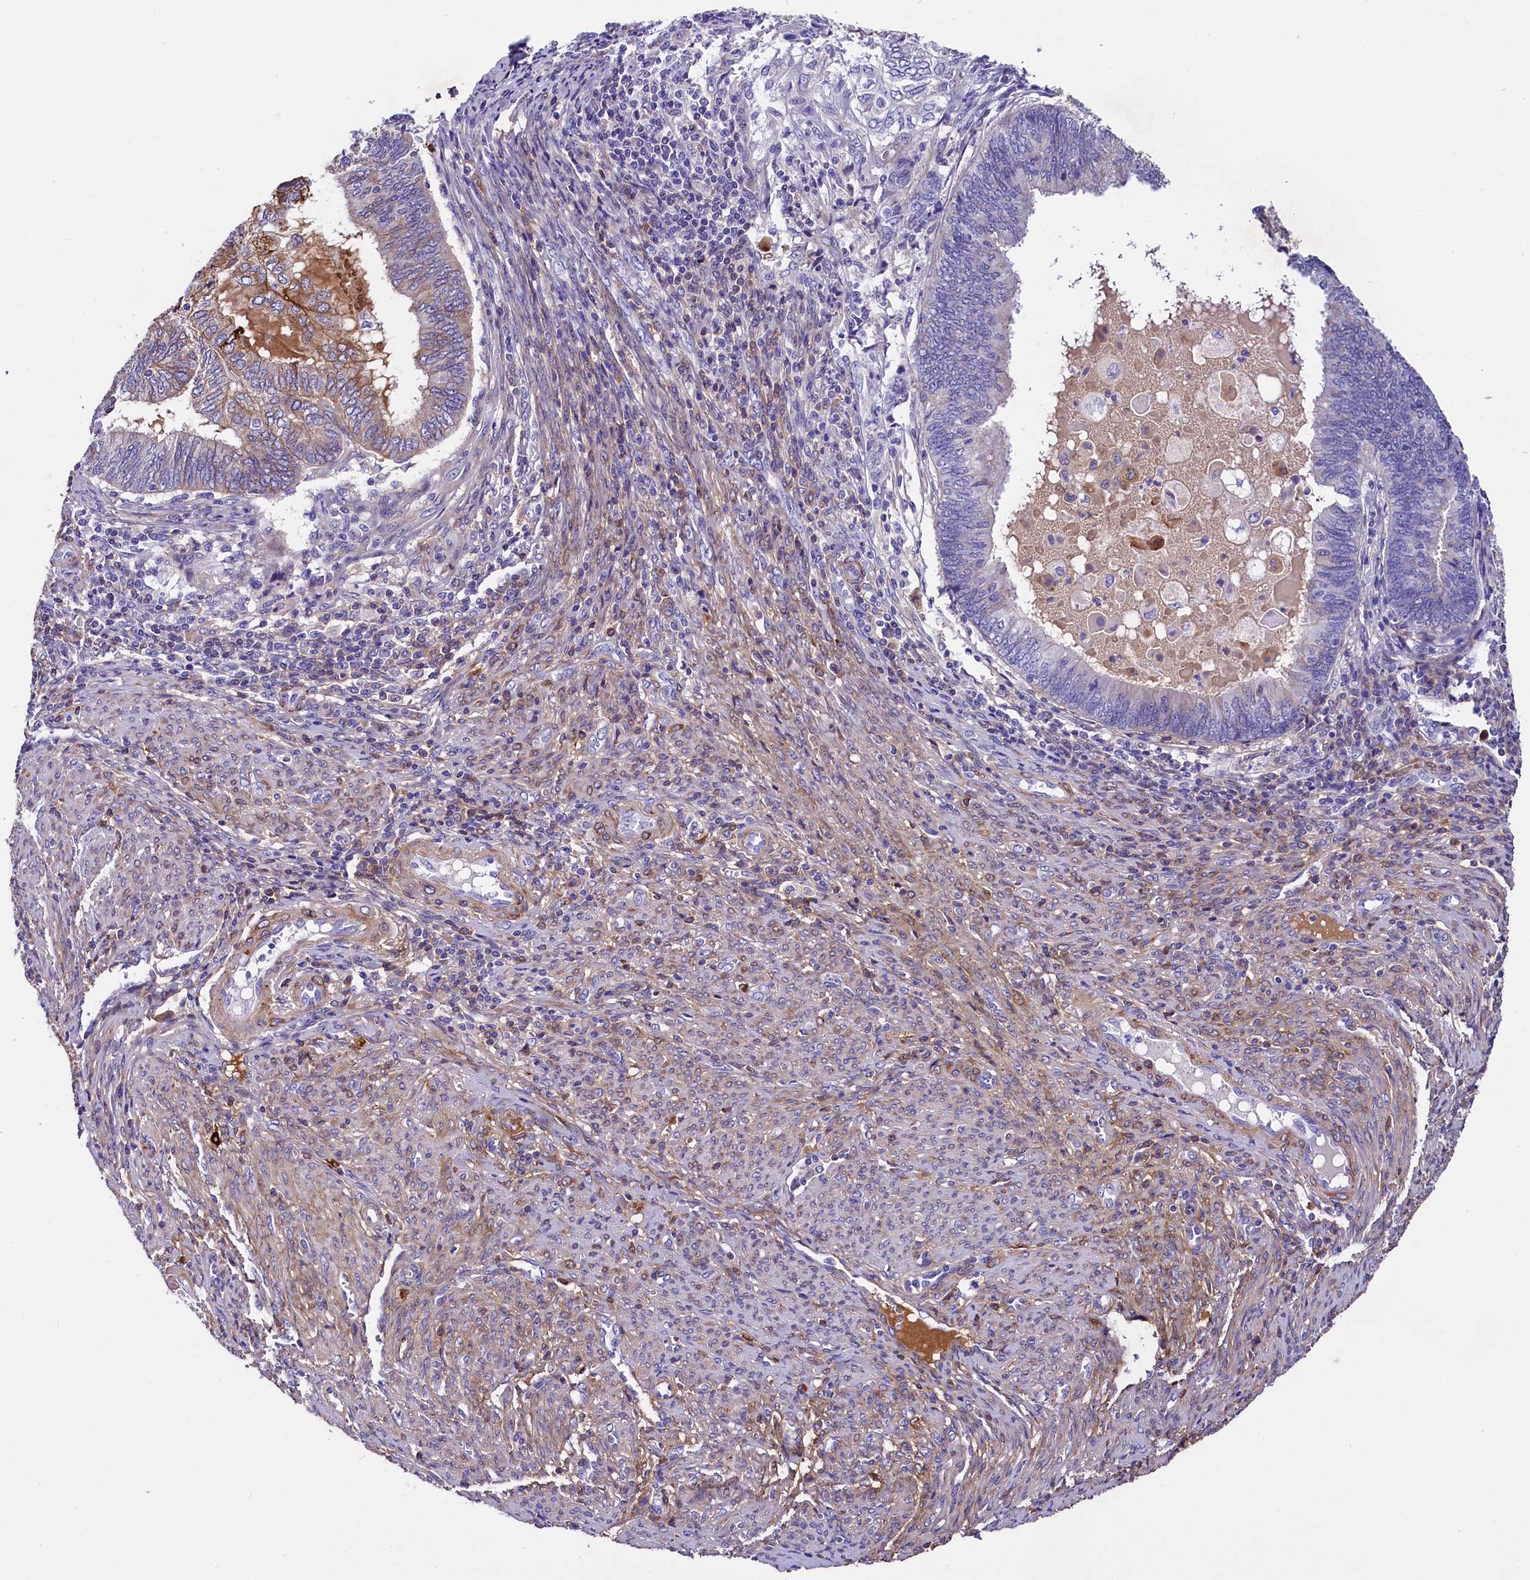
{"staining": {"intensity": "negative", "quantity": "none", "location": "none"}, "tissue": "endometrial cancer", "cell_type": "Tumor cells", "image_type": "cancer", "snomed": [{"axis": "morphology", "description": "Adenocarcinoma, NOS"}, {"axis": "topography", "description": "Uterus"}, {"axis": "topography", "description": "Endometrium"}], "caption": "Protein analysis of endometrial adenocarcinoma shows no significant staining in tumor cells.", "gene": "SOD3", "patient": {"sex": "female", "age": 70}}